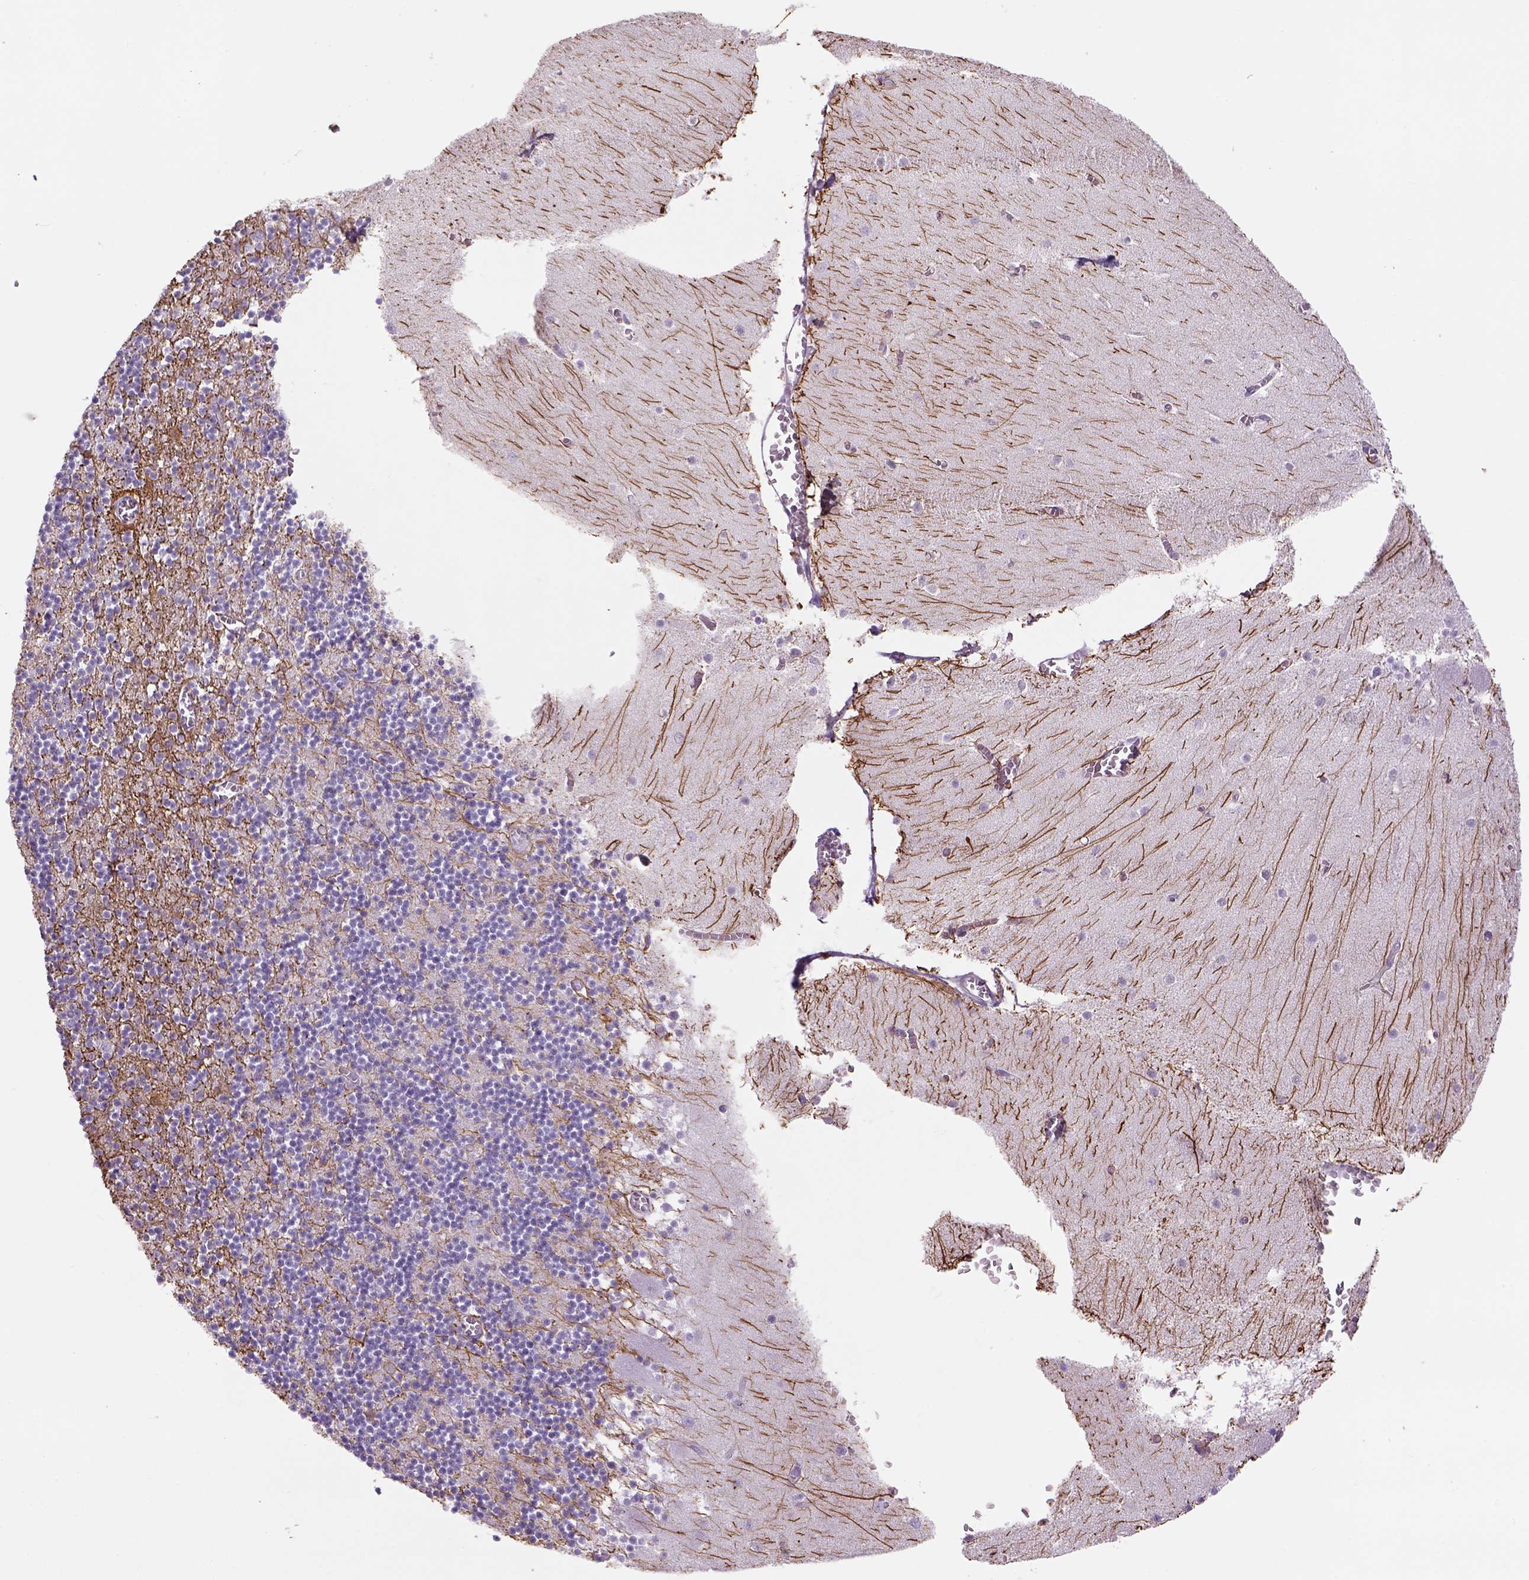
{"staining": {"intensity": "negative", "quantity": "none", "location": "none"}, "tissue": "cerebellum", "cell_type": "Cells in granular layer", "image_type": "normal", "snomed": [{"axis": "morphology", "description": "Normal tissue, NOS"}, {"axis": "topography", "description": "Cerebellum"}], "caption": "Protein analysis of unremarkable cerebellum shows no significant positivity in cells in granular layer.", "gene": "TENM4", "patient": {"sex": "female", "age": 28}}